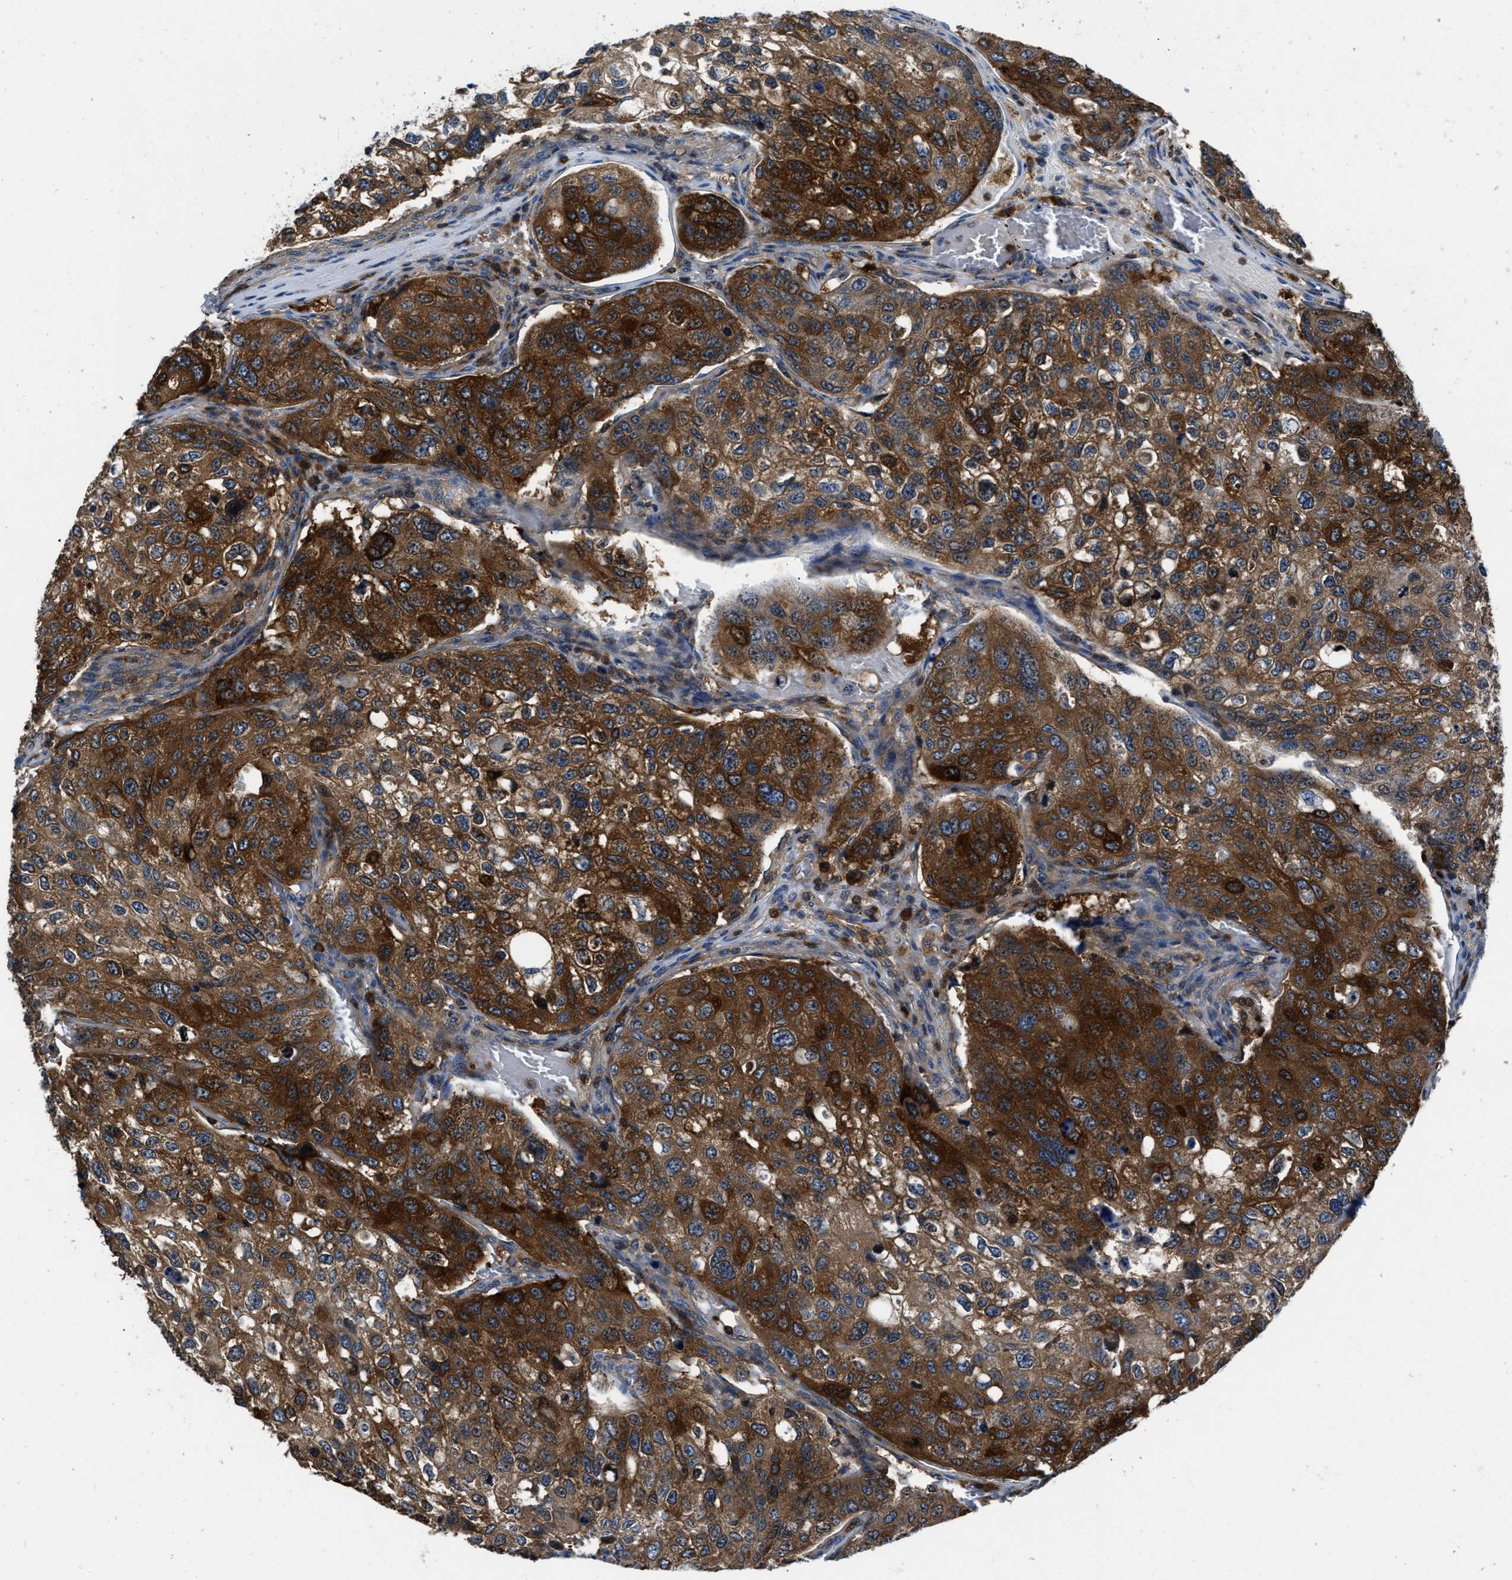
{"staining": {"intensity": "strong", "quantity": ">75%", "location": "cytoplasmic/membranous"}, "tissue": "urothelial cancer", "cell_type": "Tumor cells", "image_type": "cancer", "snomed": [{"axis": "morphology", "description": "Urothelial carcinoma, High grade"}, {"axis": "topography", "description": "Lymph node"}, {"axis": "topography", "description": "Urinary bladder"}], "caption": "Strong cytoplasmic/membranous protein positivity is appreciated in approximately >75% of tumor cells in high-grade urothelial carcinoma.", "gene": "YARS1", "patient": {"sex": "male", "age": 51}}